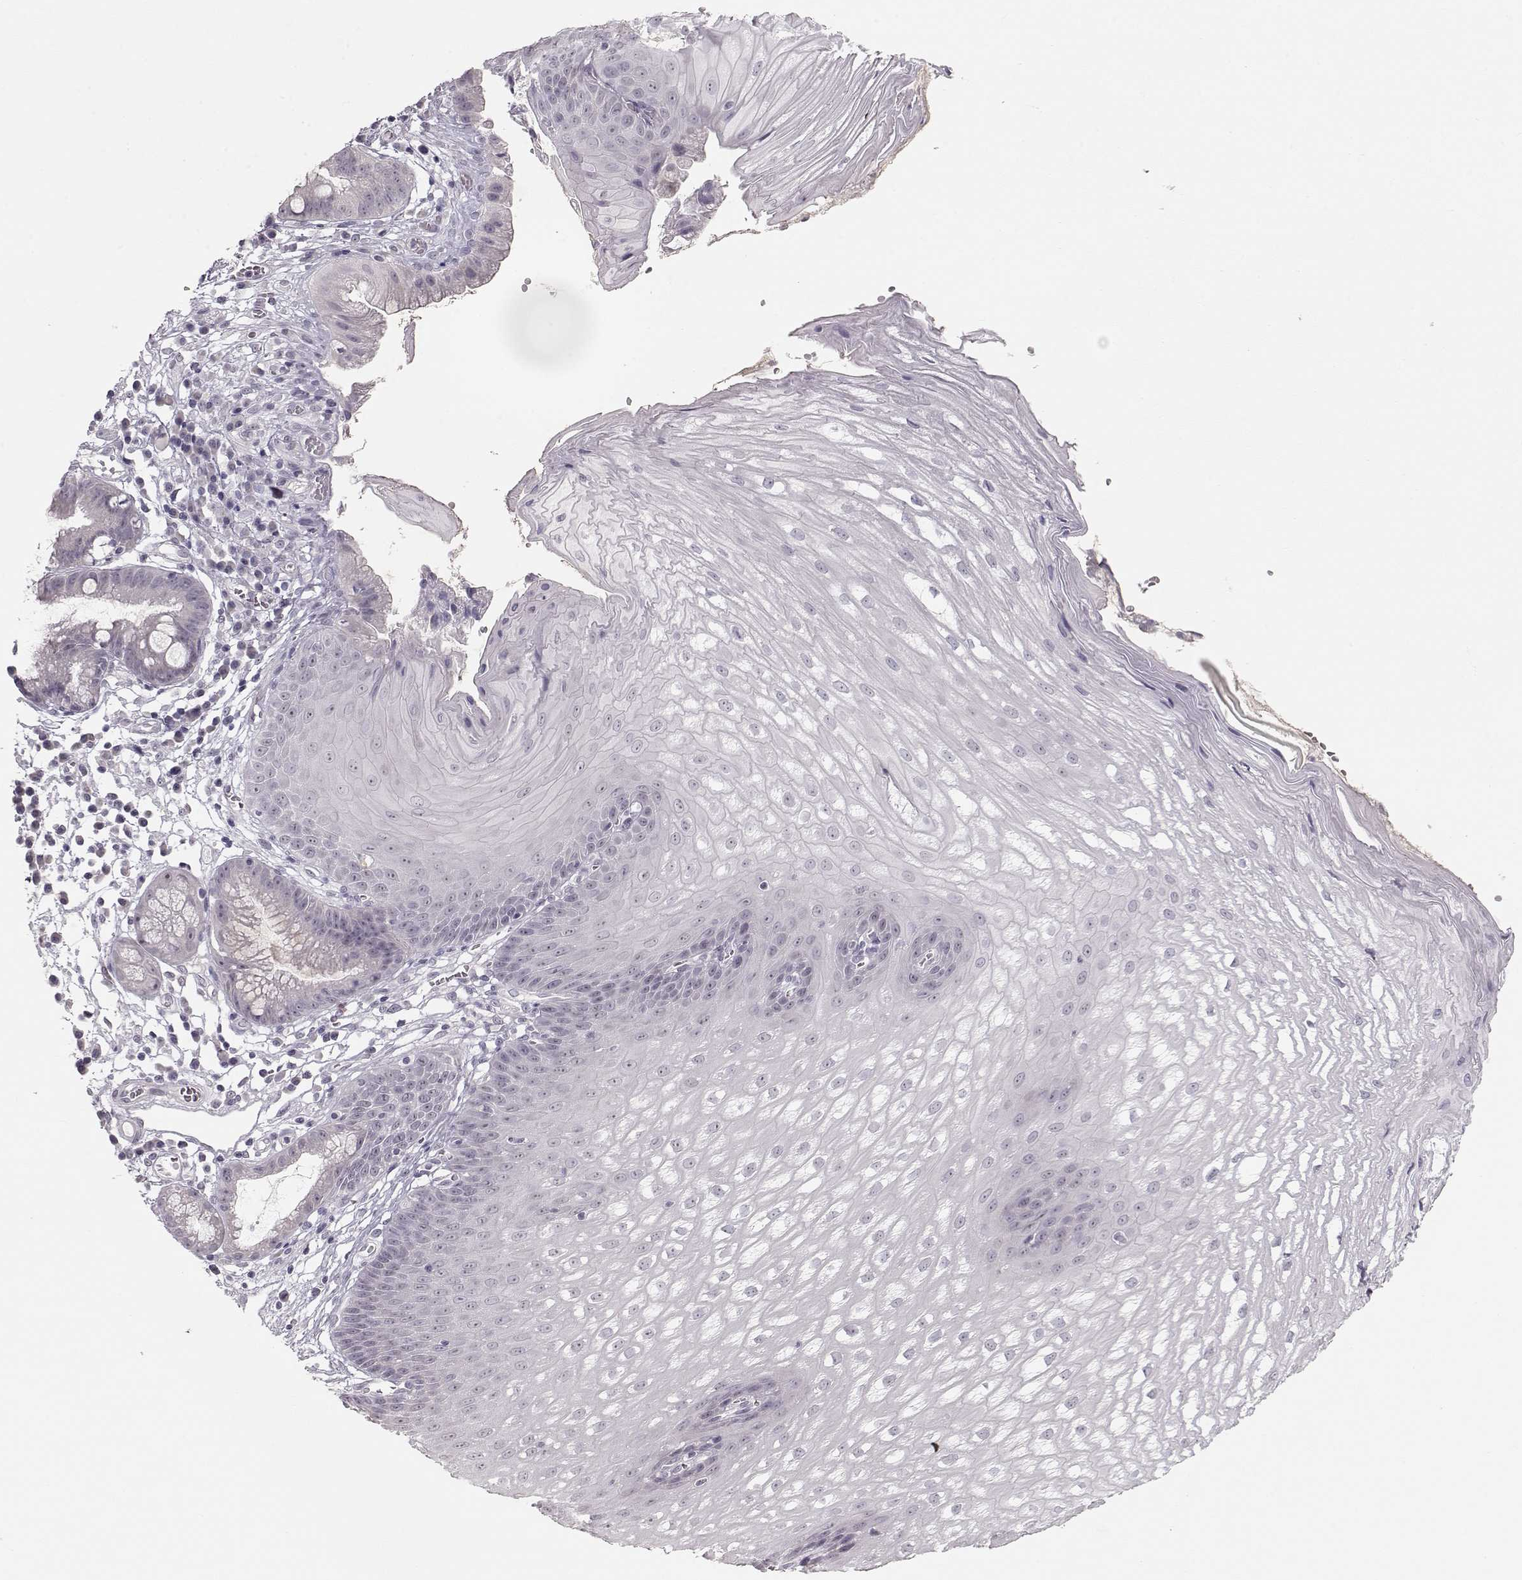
{"staining": {"intensity": "negative", "quantity": "none", "location": "none"}, "tissue": "esophagus", "cell_type": "Squamous epithelial cells", "image_type": "normal", "snomed": [{"axis": "morphology", "description": "Normal tissue, NOS"}, {"axis": "topography", "description": "Esophagus"}], "caption": "Protein analysis of unremarkable esophagus displays no significant staining in squamous epithelial cells.", "gene": "FAM205A", "patient": {"sex": "male", "age": 72}}